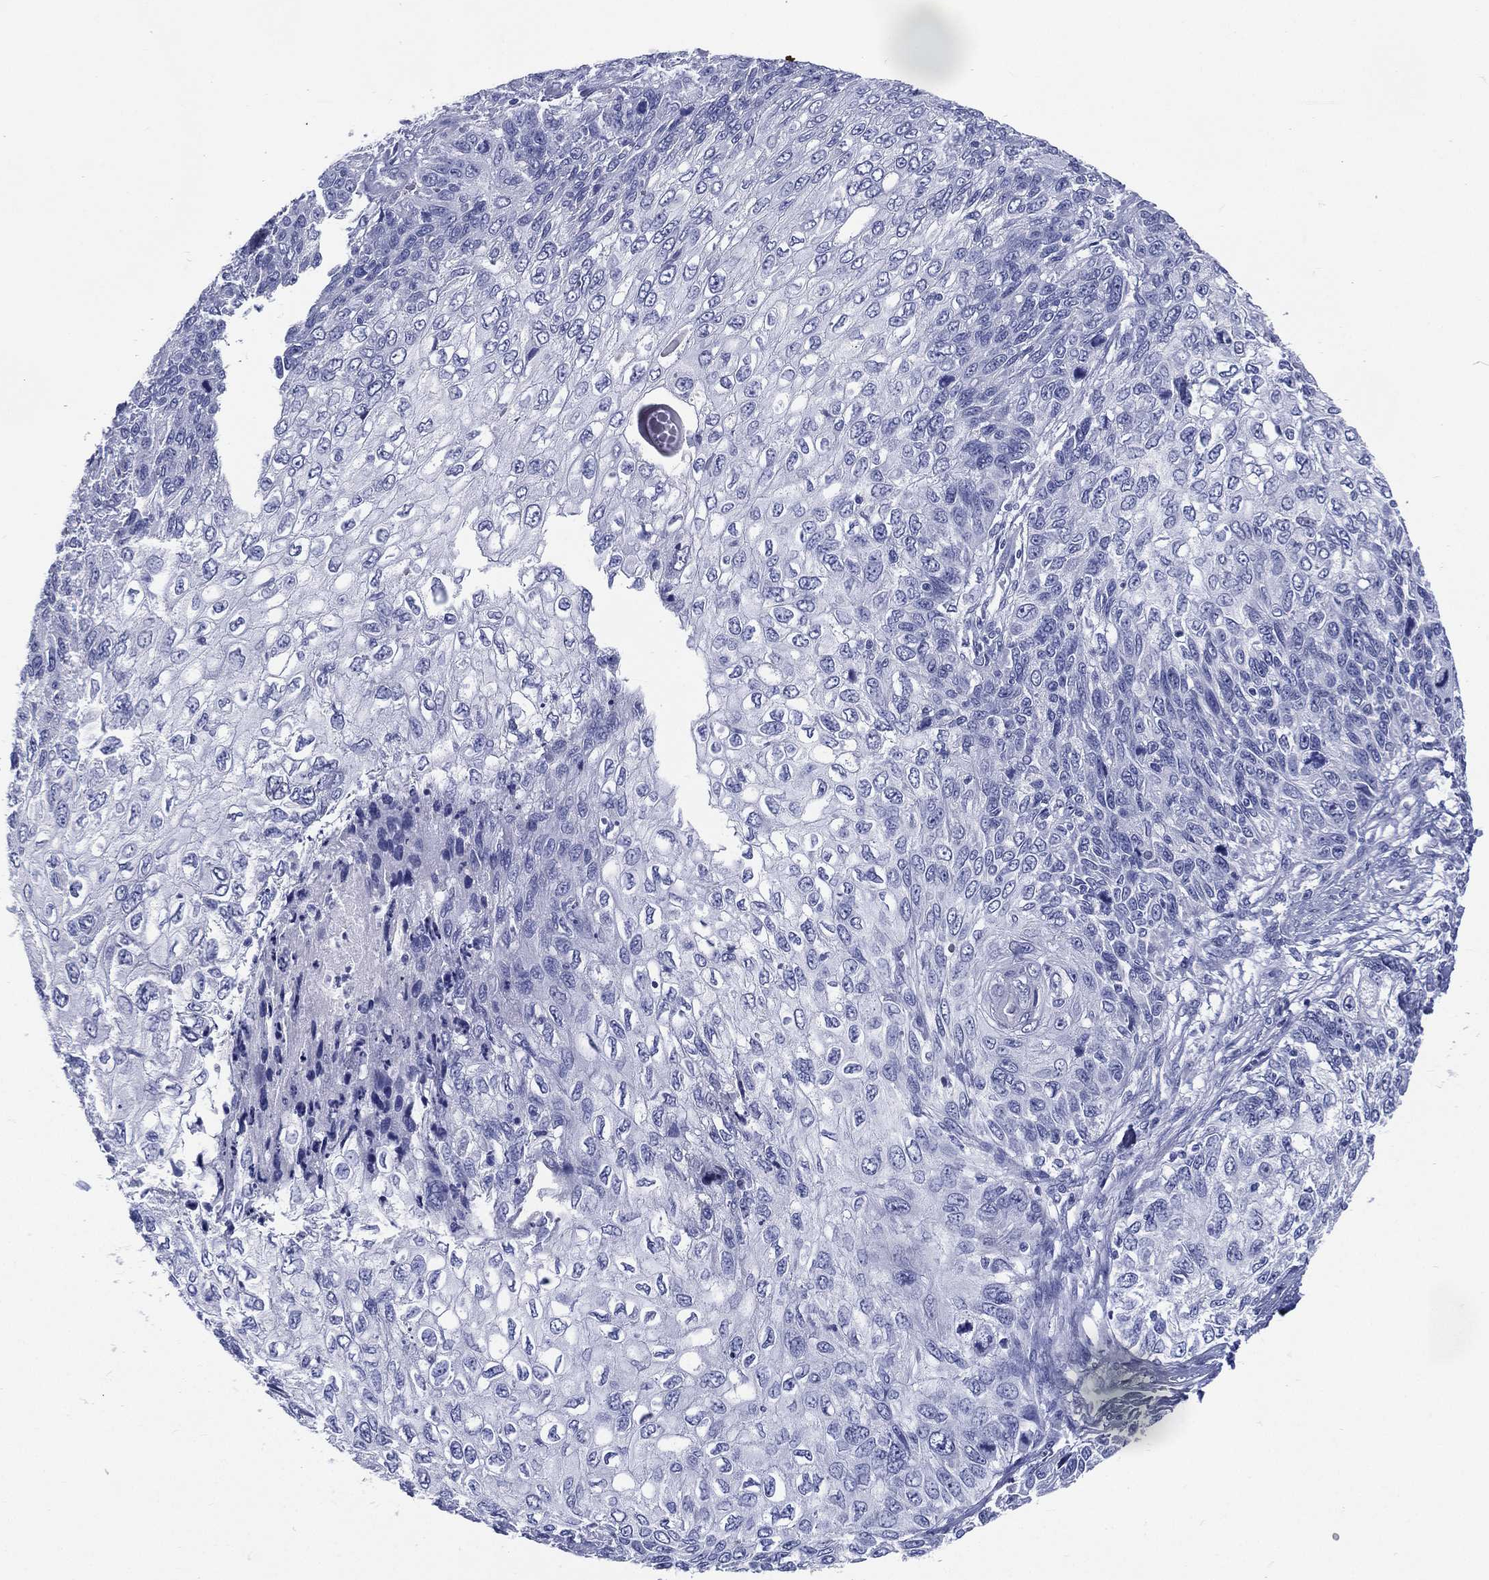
{"staining": {"intensity": "negative", "quantity": "none", "location": "none"}, "tissue": "skin cancer", "cell_type": "Tumor cells", "image_type": "cancer", "snomed": [{"axis": "morphology", "description": "Squamous cell carcinoma, NOS"}, {"axis": "topography", "description": "Skin"}], "caption": "This photomicrograph is of squamous cell carcinoma (skin) stained with IHC to label a protein in brown with the nuclei are counter-stained blue. There is no expression in tumor cells.", "gene": "RSPH4A", "patient": {"sex": "male", "age": 92}}